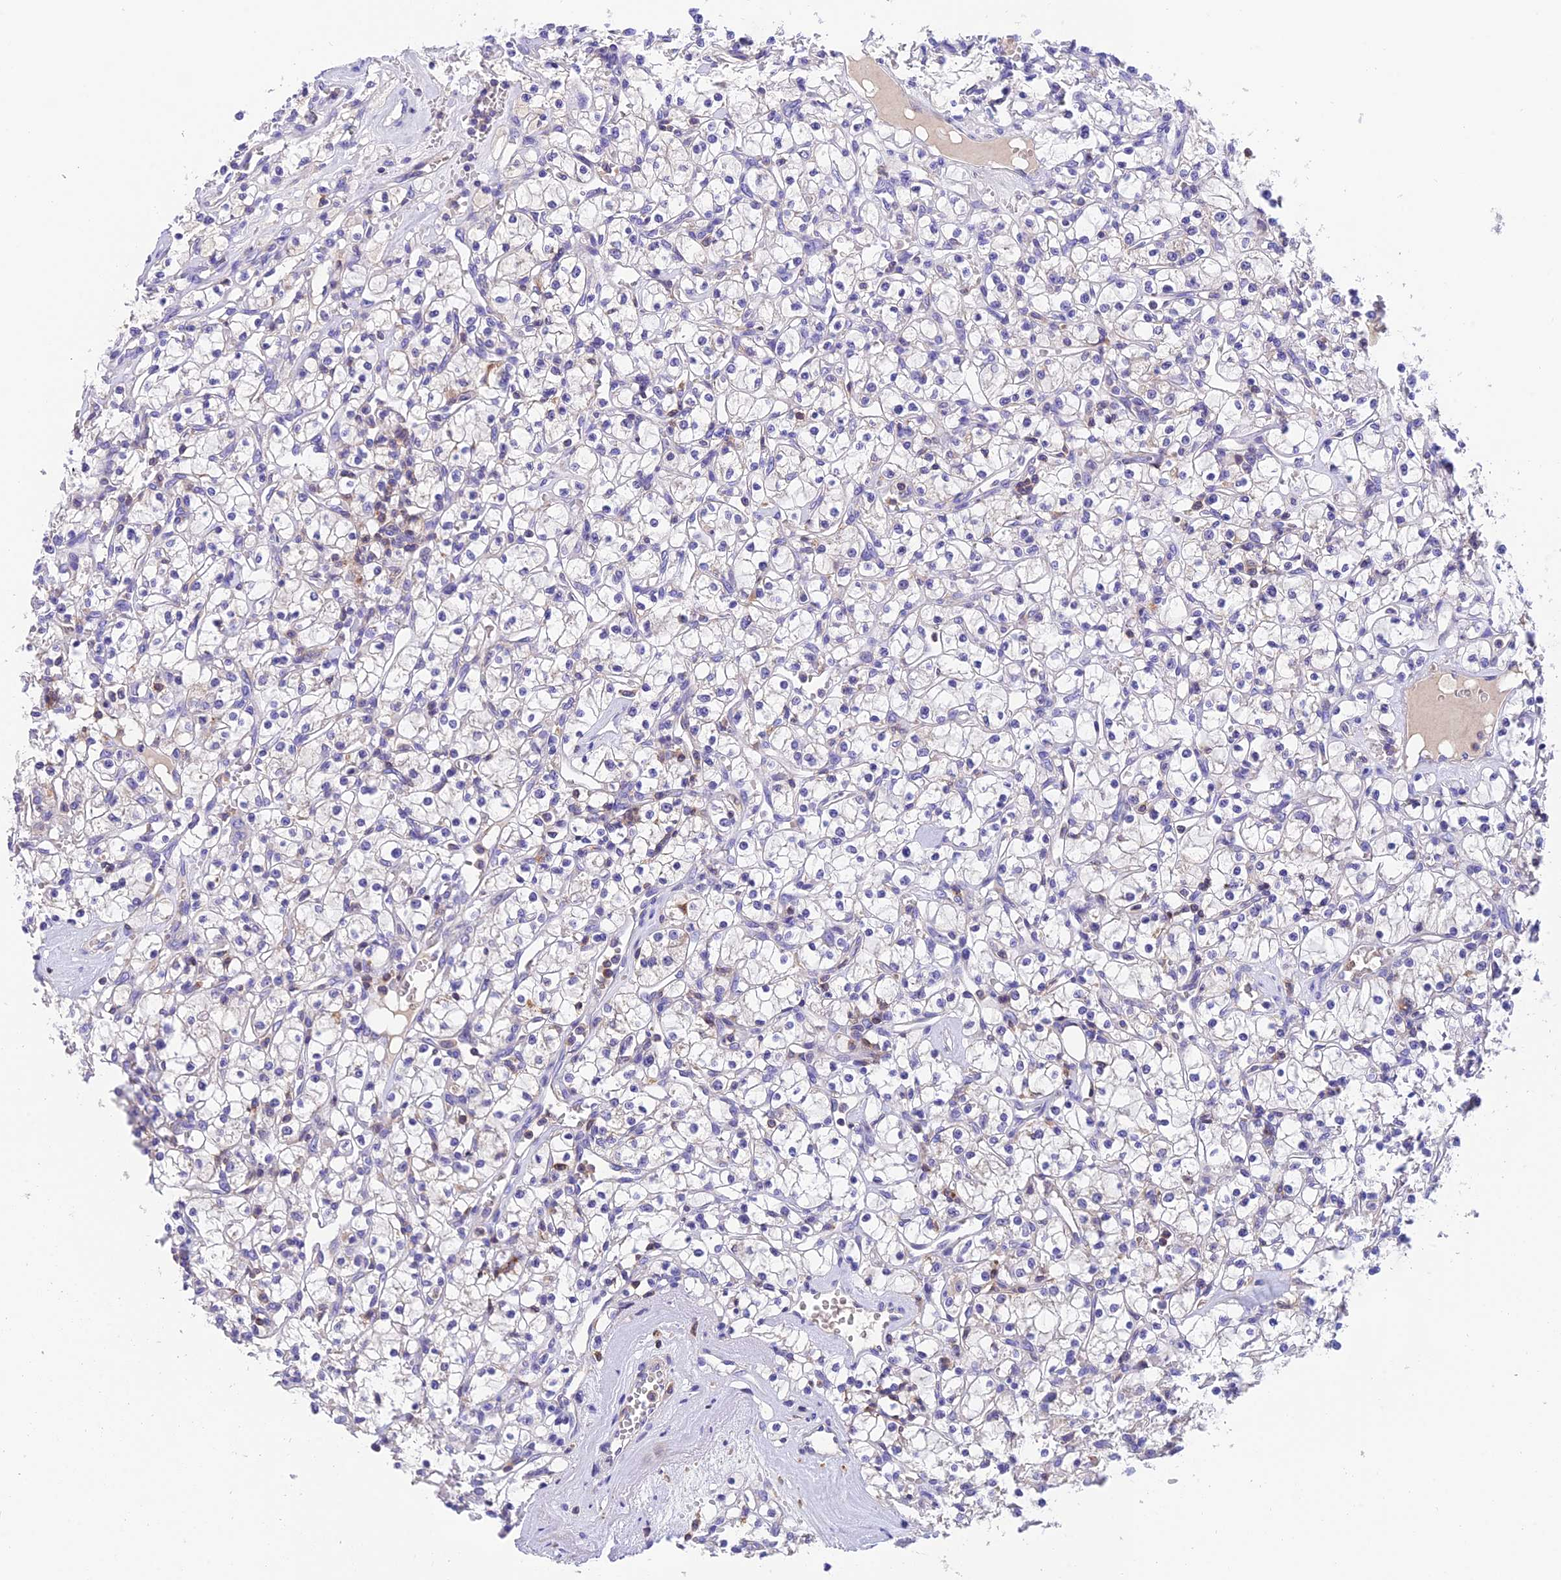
{"staining": {"intensity": "negative", "quantity": "none", "location": "none"}, "tissue": "renal cancer", "cell_type": "Tumor cells", "image_type": "cancer", "snomed": [{"axis": "morphology", "description": "Adenocarcinoma, NOS"}, {"axis": "topography", "description": "Kidney"}], "caption": "The micrograph reveals no staining of tumor cells in adenocarcinoma (renal).", "gene": "LPXN", "patient": {"sex": "female", "age": 59}}